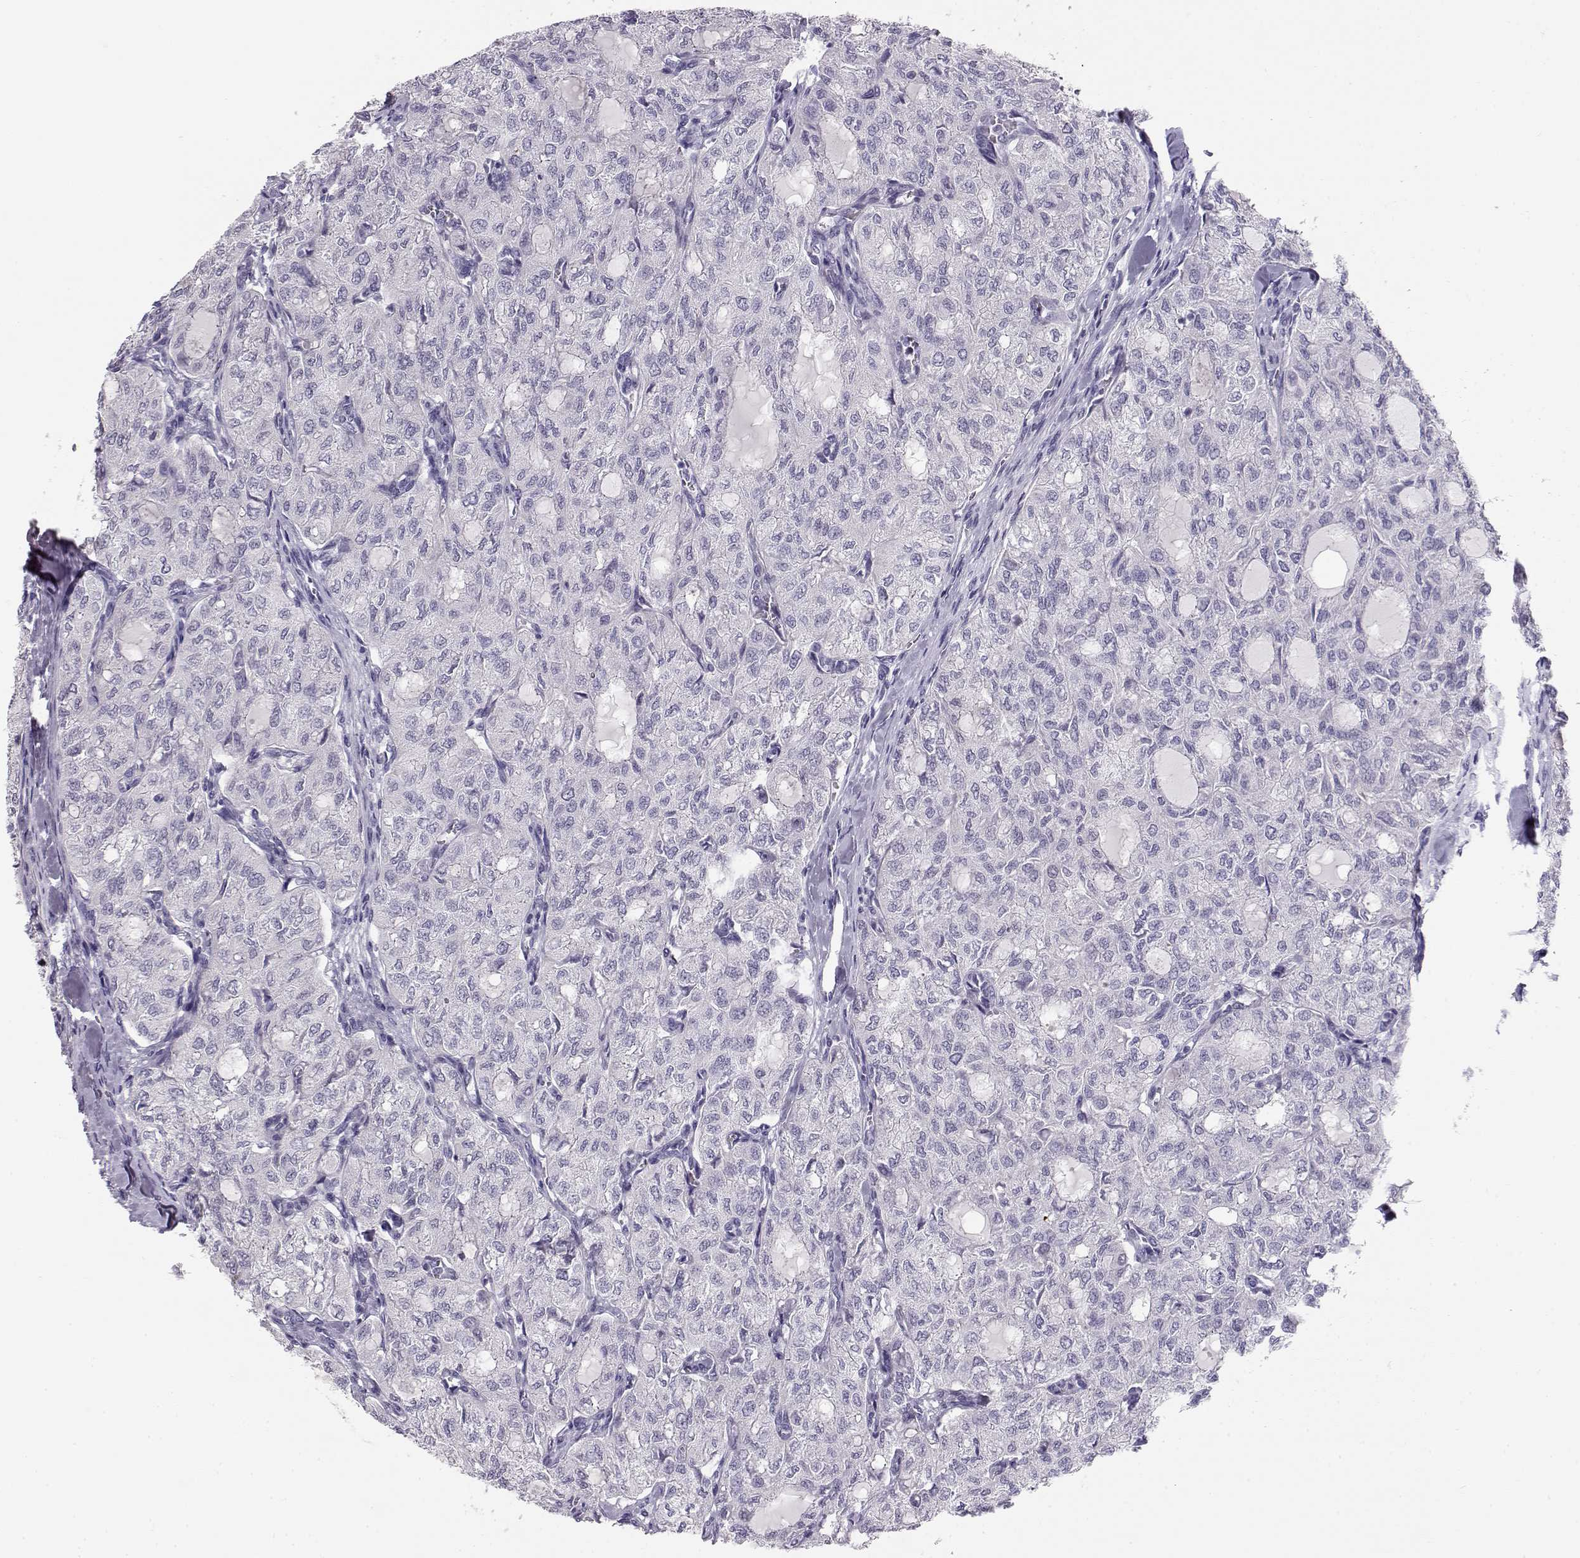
{"staining": {"intensity": "negative", "quantity": "none", "location": "none"}, "tissue": "thyroid cancer", "cell_type": "Tumor cells", "image_type": "cancer", "snomed": [{"axis": "morphology", "description": "Follicular adenoma carcinoma, NOS"}, {"axis": "topography", "description": "Thyroid gland"}], "caption": "The micrograph shows no staining of tumor cells in thyroid cancer. (DAB immunohistochemistry (IHC), high magnification).", "gene": "NUTM1", "patient": {"sex": "male", "age": 75}}